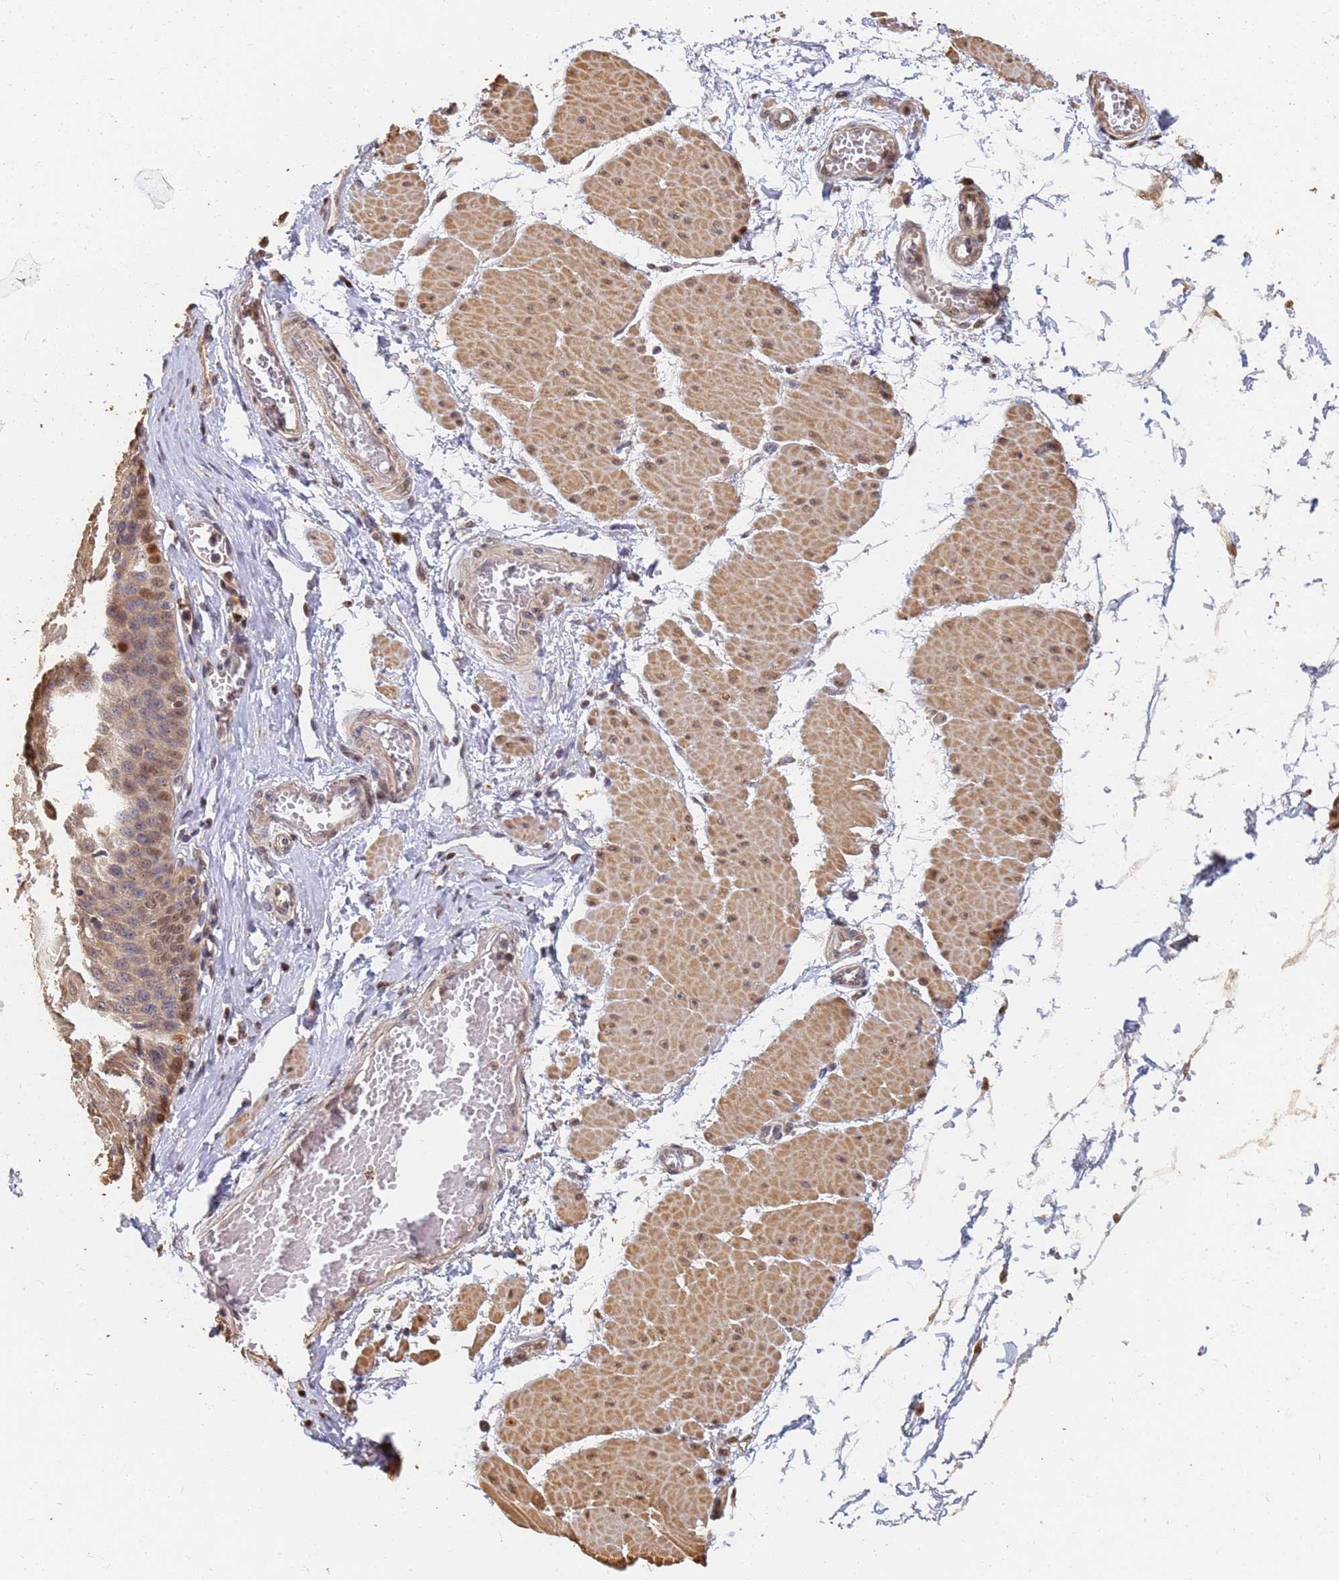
{"staining": {"intensity": "moderate", "quantity": "<25%", "location": "cytoplasmic/membranous,nuclear"}, "tissue": "esophagus", "cell_type": "Squamous epithelial cells", "image_type": "normal", "snomed": [{"axis": "morphology", "description": "Normal tissue, NOS"}, {"axis": "topography", "description": "Esophagus"}], "caption": "Brown immunohistochemical staining in unremarkable human esophagus displays moderate cytoplasmic/membranous,nuclear staining in about <25% of squamous epithelial cells.", "gene": "JAK2", "patient": {"sex": "male", "age": 60}}